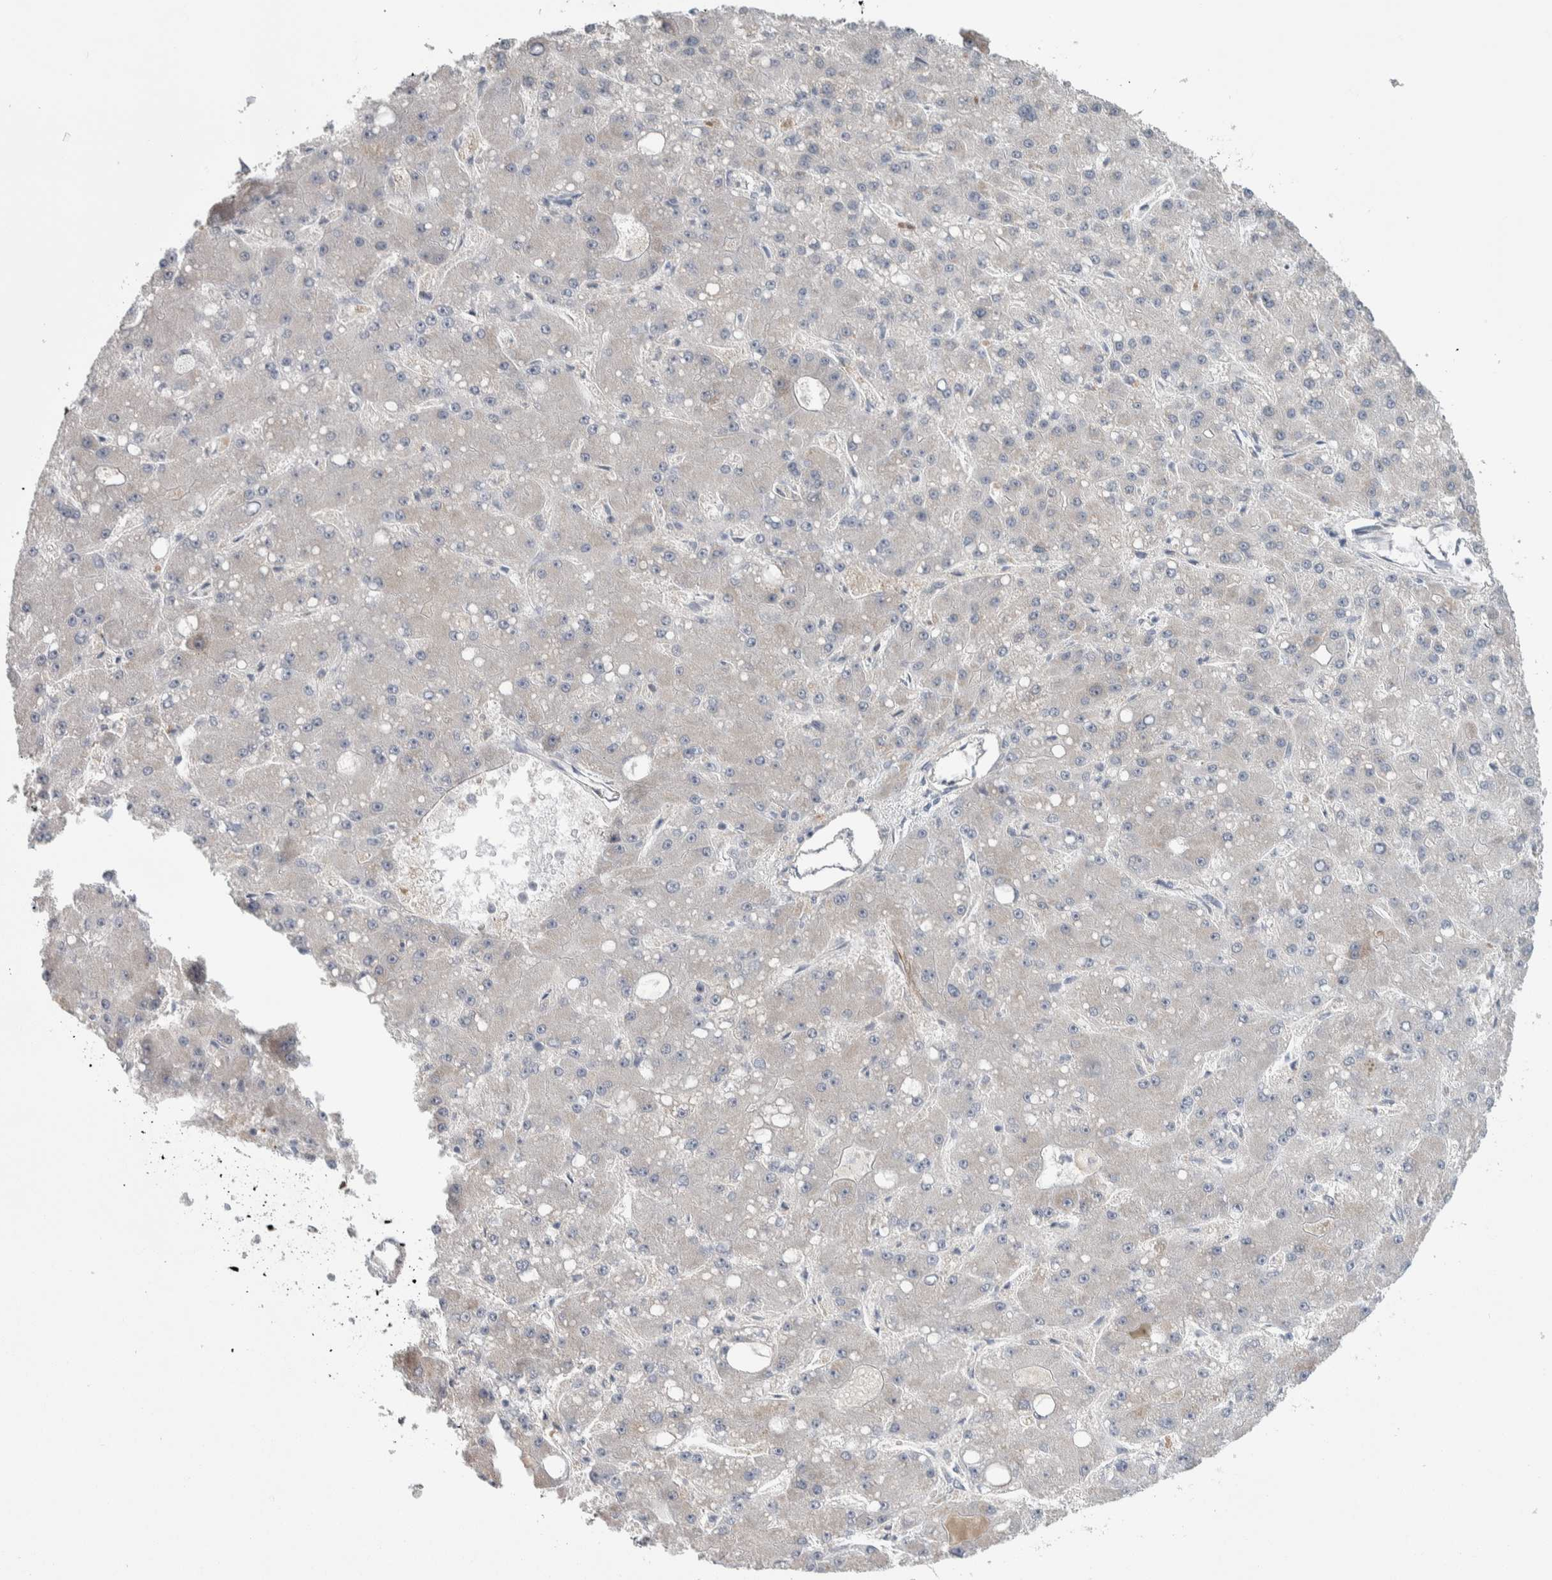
{"staining": {"intensity": "negative", "quantity": "none", "location": "none"}, "tissue": "liver cancer", "cell_type": "Tumor cells", "image_type": "cancer", "snomed": [{"axis": "morphology", "description": "Carcinoma, Hepatocellular, NOS"}, {"axis": "topography", "description": "Liver"}], "caption": "This is a image of immunohistochemistry (IHC) staining of liver hepatocellular carcinoma, which shows no staining in tumor cells.", "gene": "HTATIP2", "patient": {"sex": "male", "age": 67}}